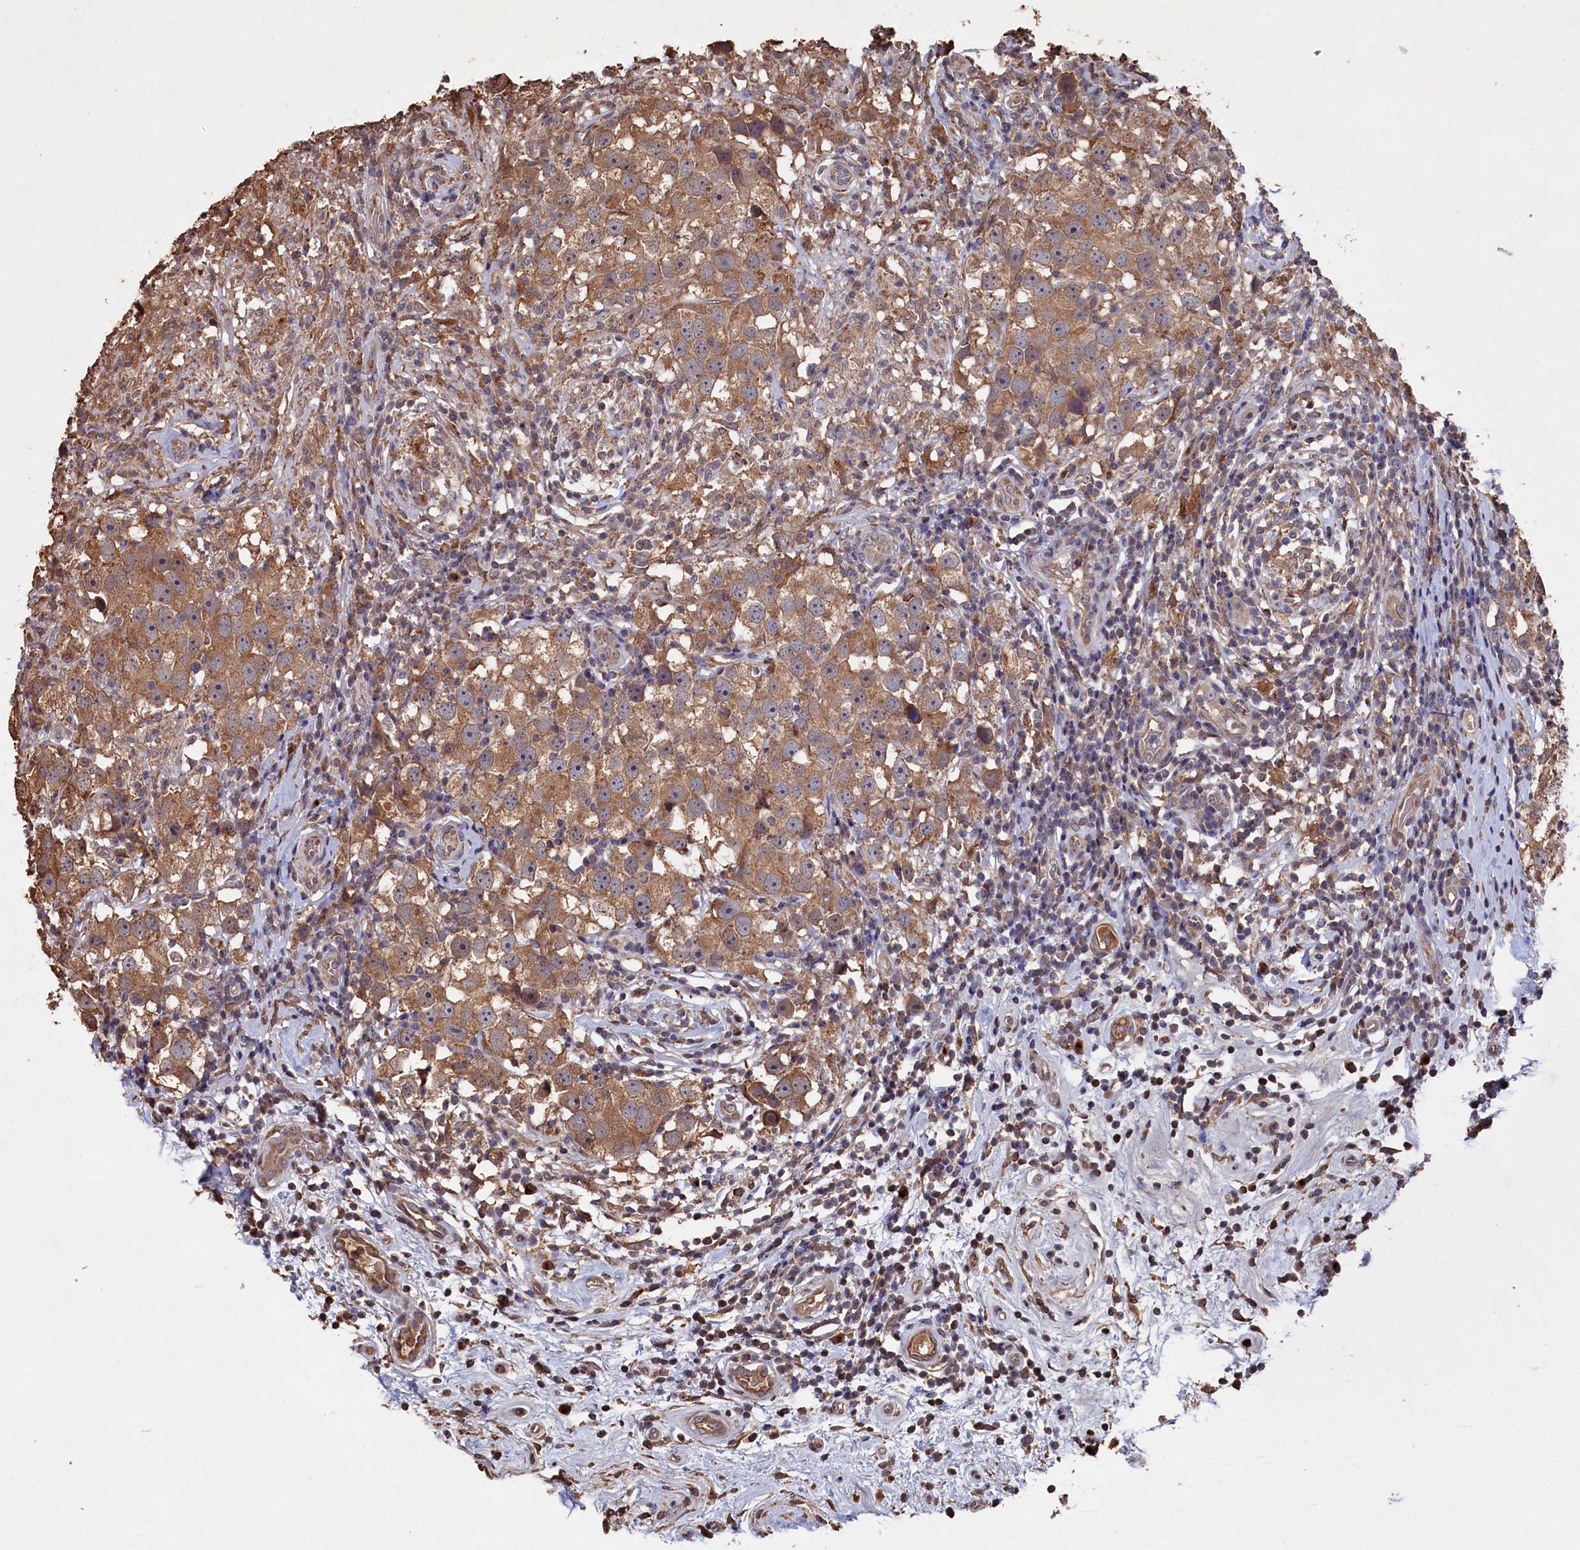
{"staining": {"intensity": "moderate", "quantity": ">75%", "location": "cytoplasmic/membranous"}, "tissue": "testis cancer", "cell_type": "Tumor cells", "image_type": "cancer", "snomed": [{"axis": "morphology", "description": "Seminoma, NOS"}, {"axis": "topography", "description": "Testis"}], "caption": "A medium amount of moderate cytoplasmic/membranous expression is seen in about >75% of tumor cells in seminoma (testis) tissue.", "gene": "NAA60", "patient": {"sex": "male", "age": 49}}